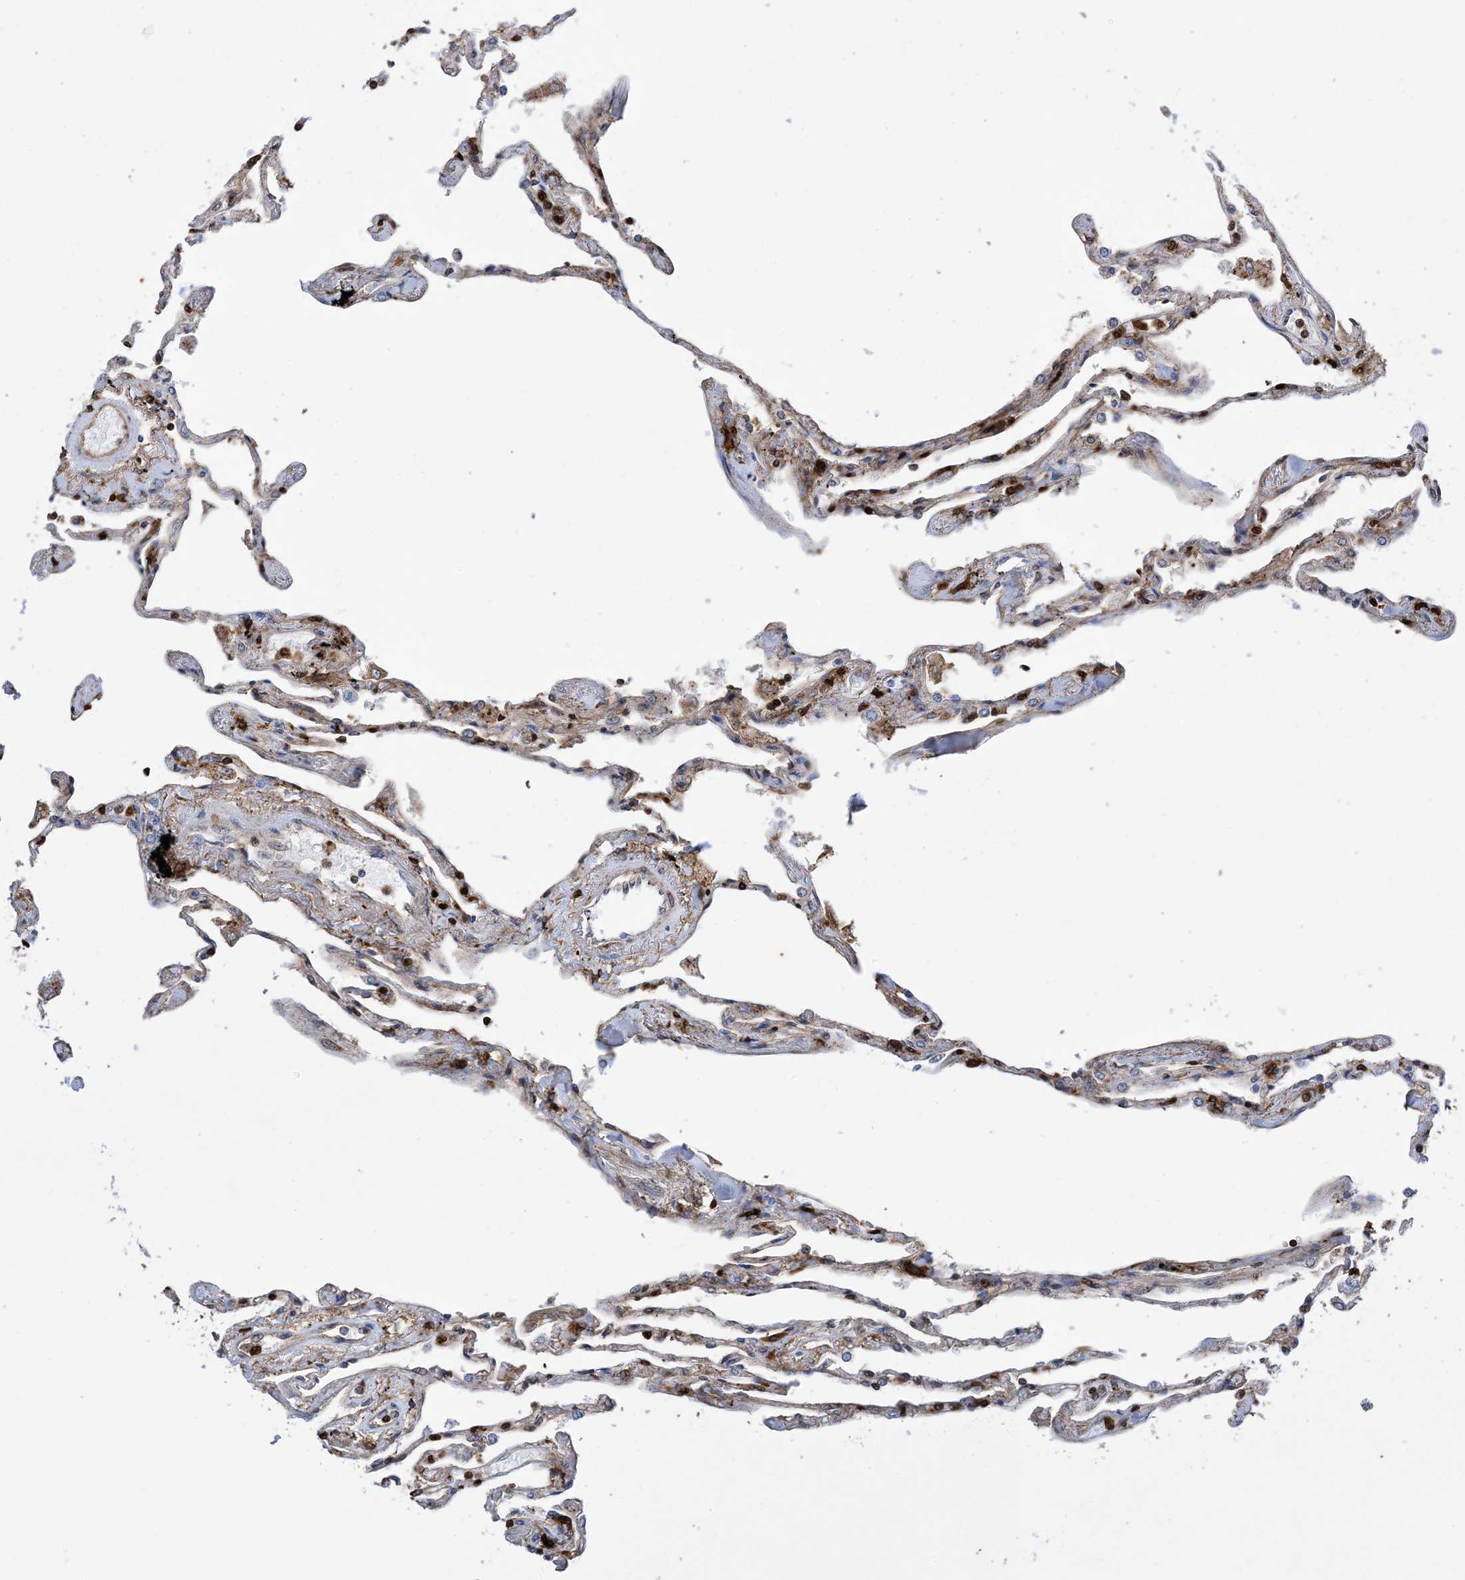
{"staining": {"intensity": "strong", "quantity": "<25%", "location": "cytoplasmic/membranous"}, "tissue": "lung", "cell_type": "Alveolar cells", "image_type": "normal", "snomed": [{"axis": "morphology", "description": "Normal tissue, NOS"}, {"axis": "topography", "description": "Lung"}], "caption": "DAB immunohistochemical staining of normal lung displays strong cytoplasmic/membranous protein positivity in approximately <25% of alveolar cells.", "gene": "ANXA1", "patient": {"sex": "female", "age": 67}}